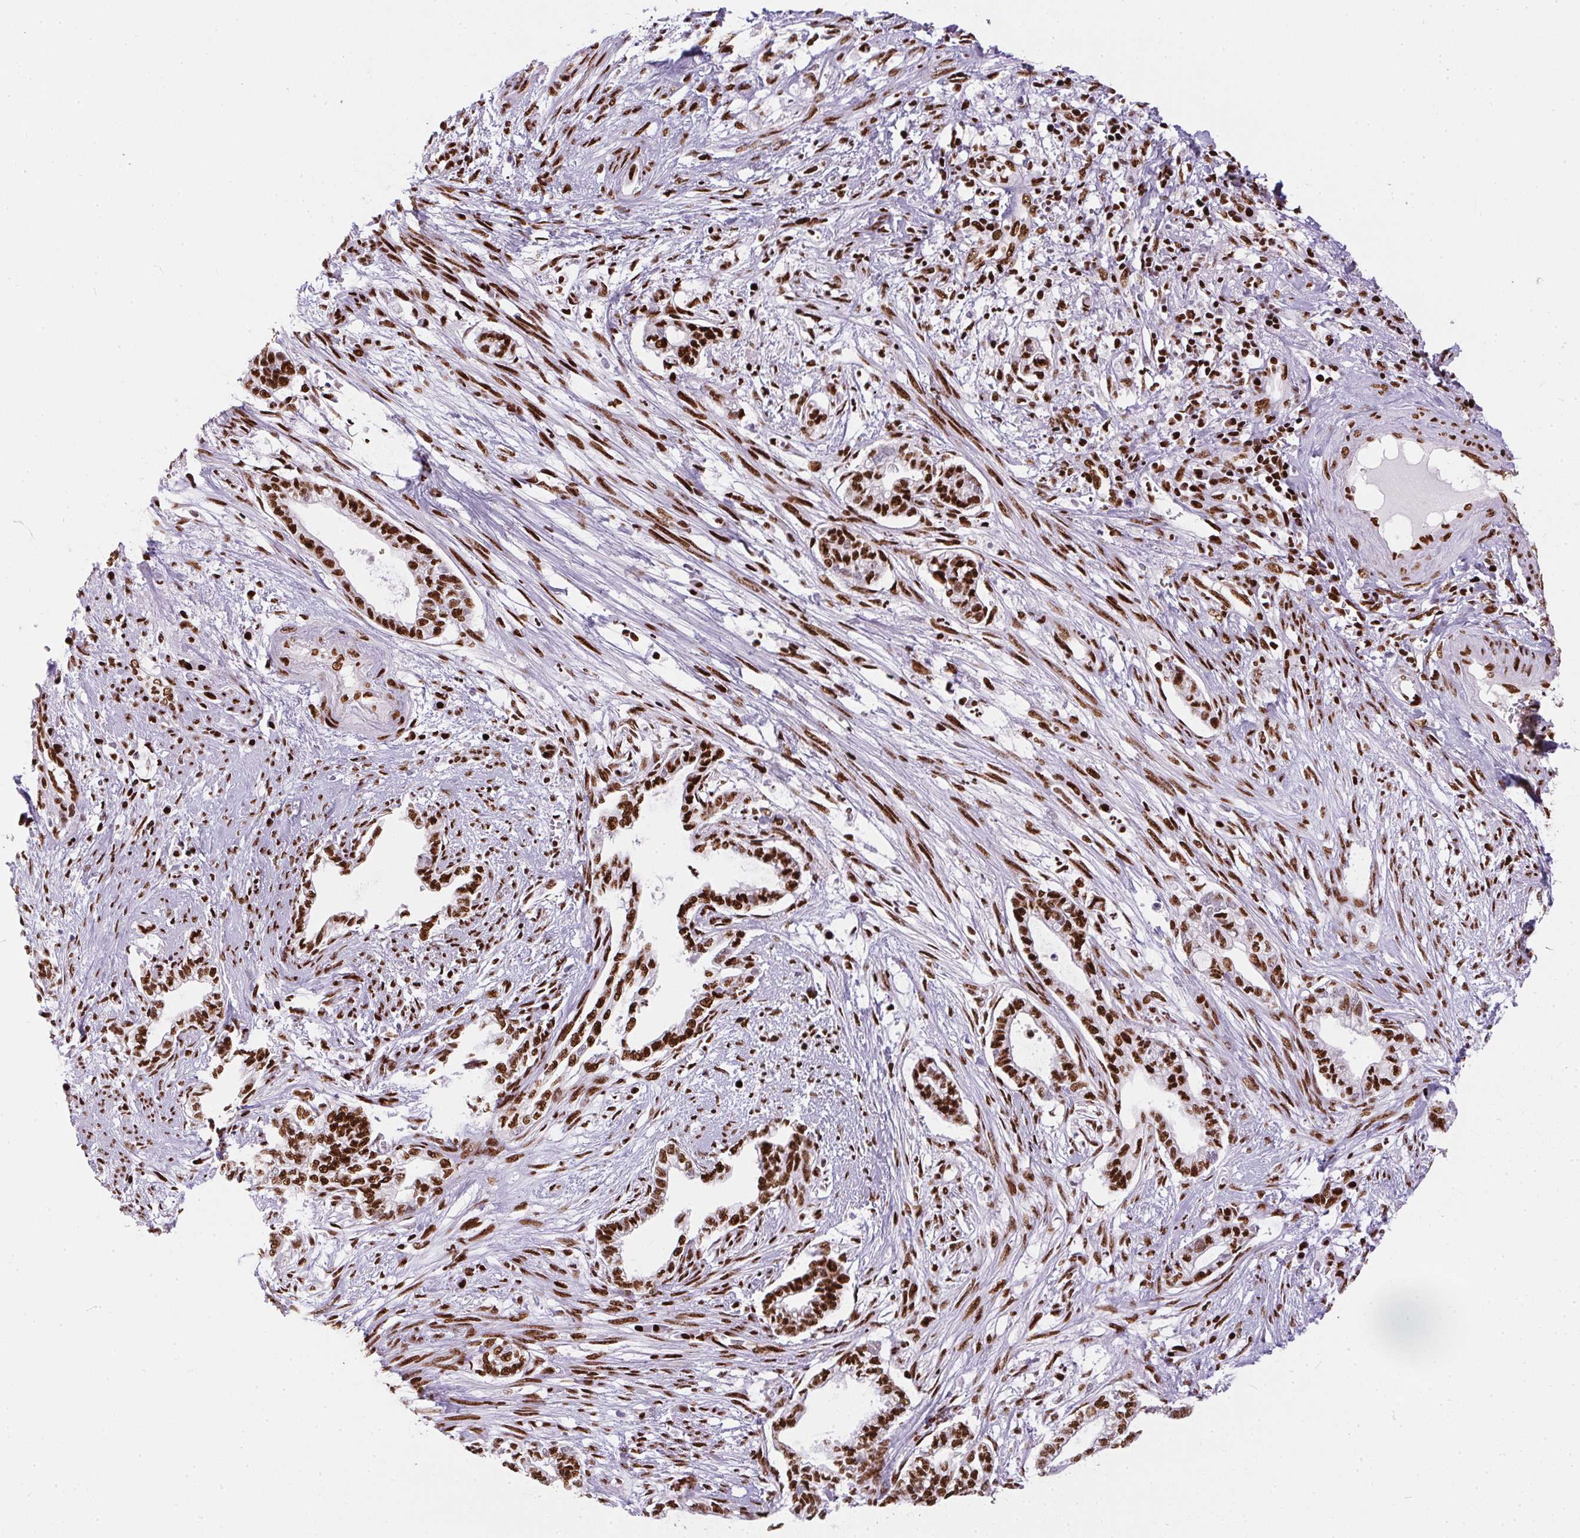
{"staining": {"intensity": "strong", "quantity": ">75%", "location": "nuclear"}, "tissue": "cervical cancer", "cell_type": "Tumor cells", "image_type": "cancer", "snomed": [{"axis": "morphology", "description": "Adenocarcinoma, NOS"}, {"axis": "topography", "description": "Cervix"}], "caption": "Tumor cells show high levels of strong nuclear expression in approximately >75% of cells in human cervical adenocarcinoma.", "gene": "PAGE3", "patient": {"sex": "female", "age": 62}}